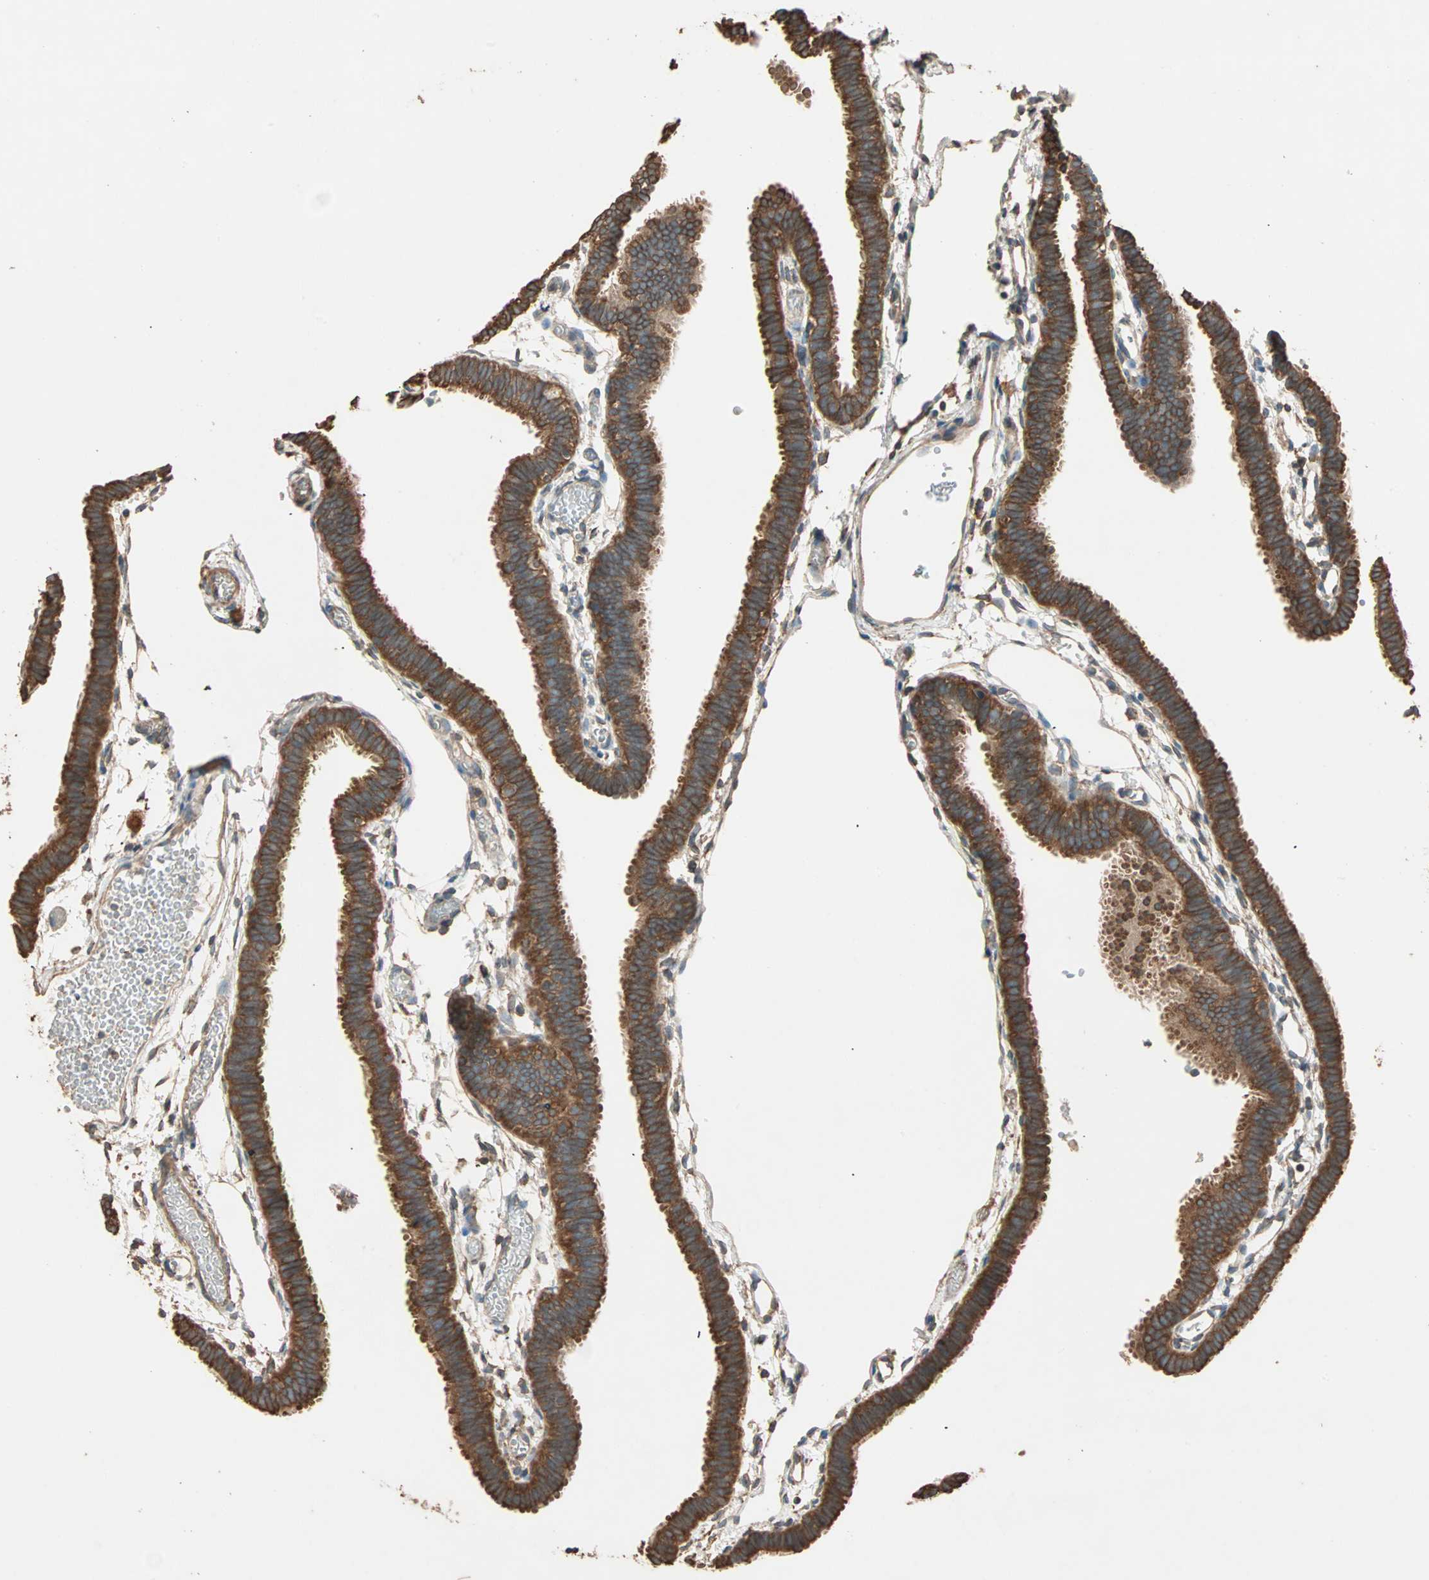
{"staining": {"intensity": "strong", "quantity": ">75%", "location": "cytoplasmic/membranous"}, "tissue": "fallopian tube", "cell_type": "Glandular cells", "image_type": "normal", "snomed": [{"axis": "morphology", "description": "Normal tissue, NOS"}, {"axis": "topography", "description": "Fallopian tube"}], "caption": "Immunohistochemistry staining of benign fallopian tube, which shows high levels of strong cytoplasmic/membranous positivity in about >75% of glandular cells indicating strong cytoplasmic/membranous protein positivity. The staining was performed using DAB (3,3'-diaminobenzidine) (brown) for protein detection and nuclei were counterstained in hematoxylin (blue).", "gene": "EIF4G2", "patient": {"sex": "female", "age": 29}}